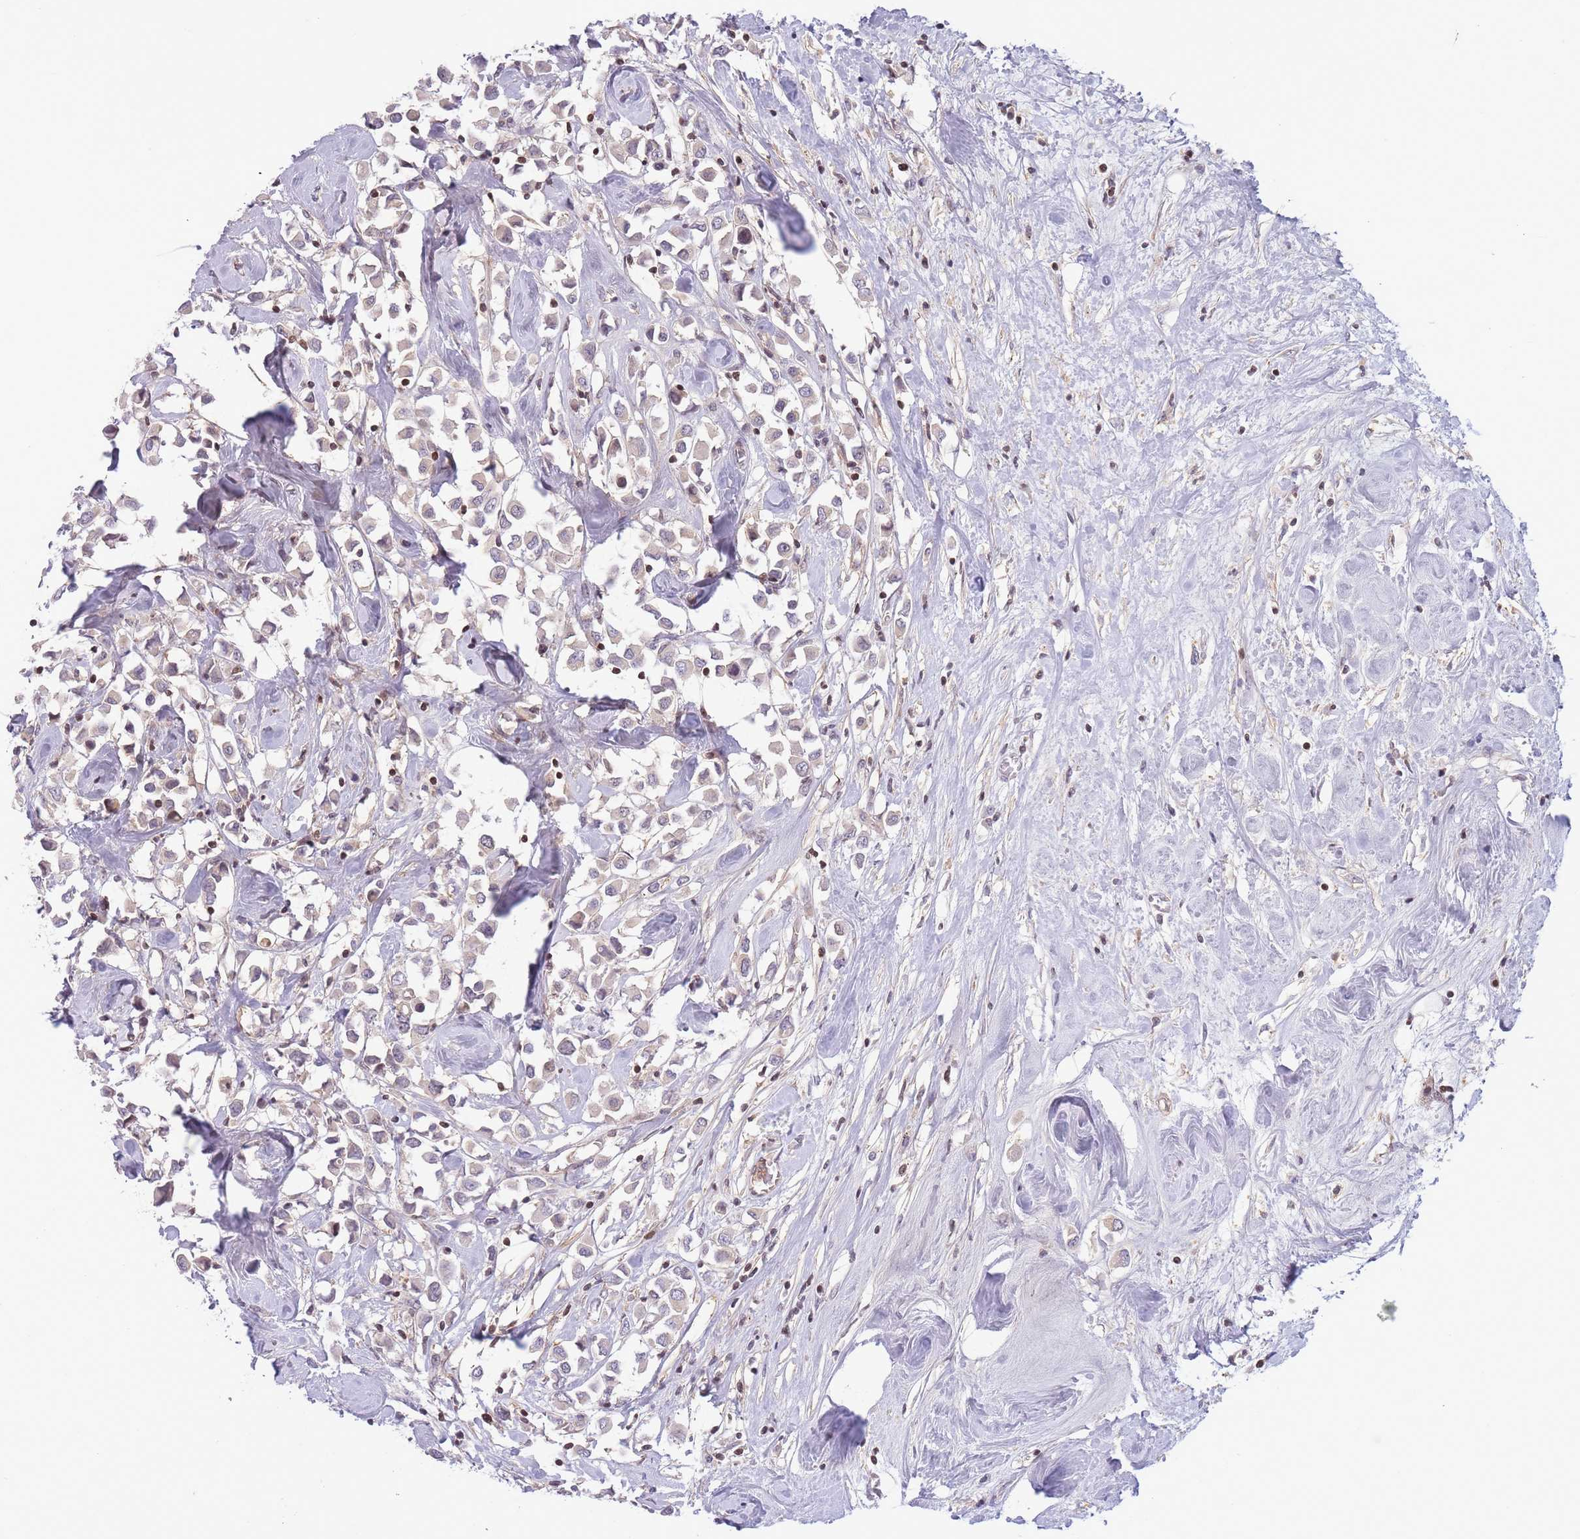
{"staining": {"intensity": "weak", "quantity": "25%-75%", "location": "cytoplasmic/membranous"}, "tissue": "breast cancer", "cell_type": "Tumor cells", "image_type": "cancer", "snomed": [{"axis": "morphology", "description": "Duct carcinoma"}, {"axis": "topography", "description": "Breast"}], "caption": "Immunohistochemistry (IHC) of human breast cancer (invasive ductal carcinoma) displays low levels of weak cytoplasmic/membranous expression in approximately 25%-75% of tumor cells.", "gene": "SLC35F5", "patient": {"sex": "female", "age": 61}}